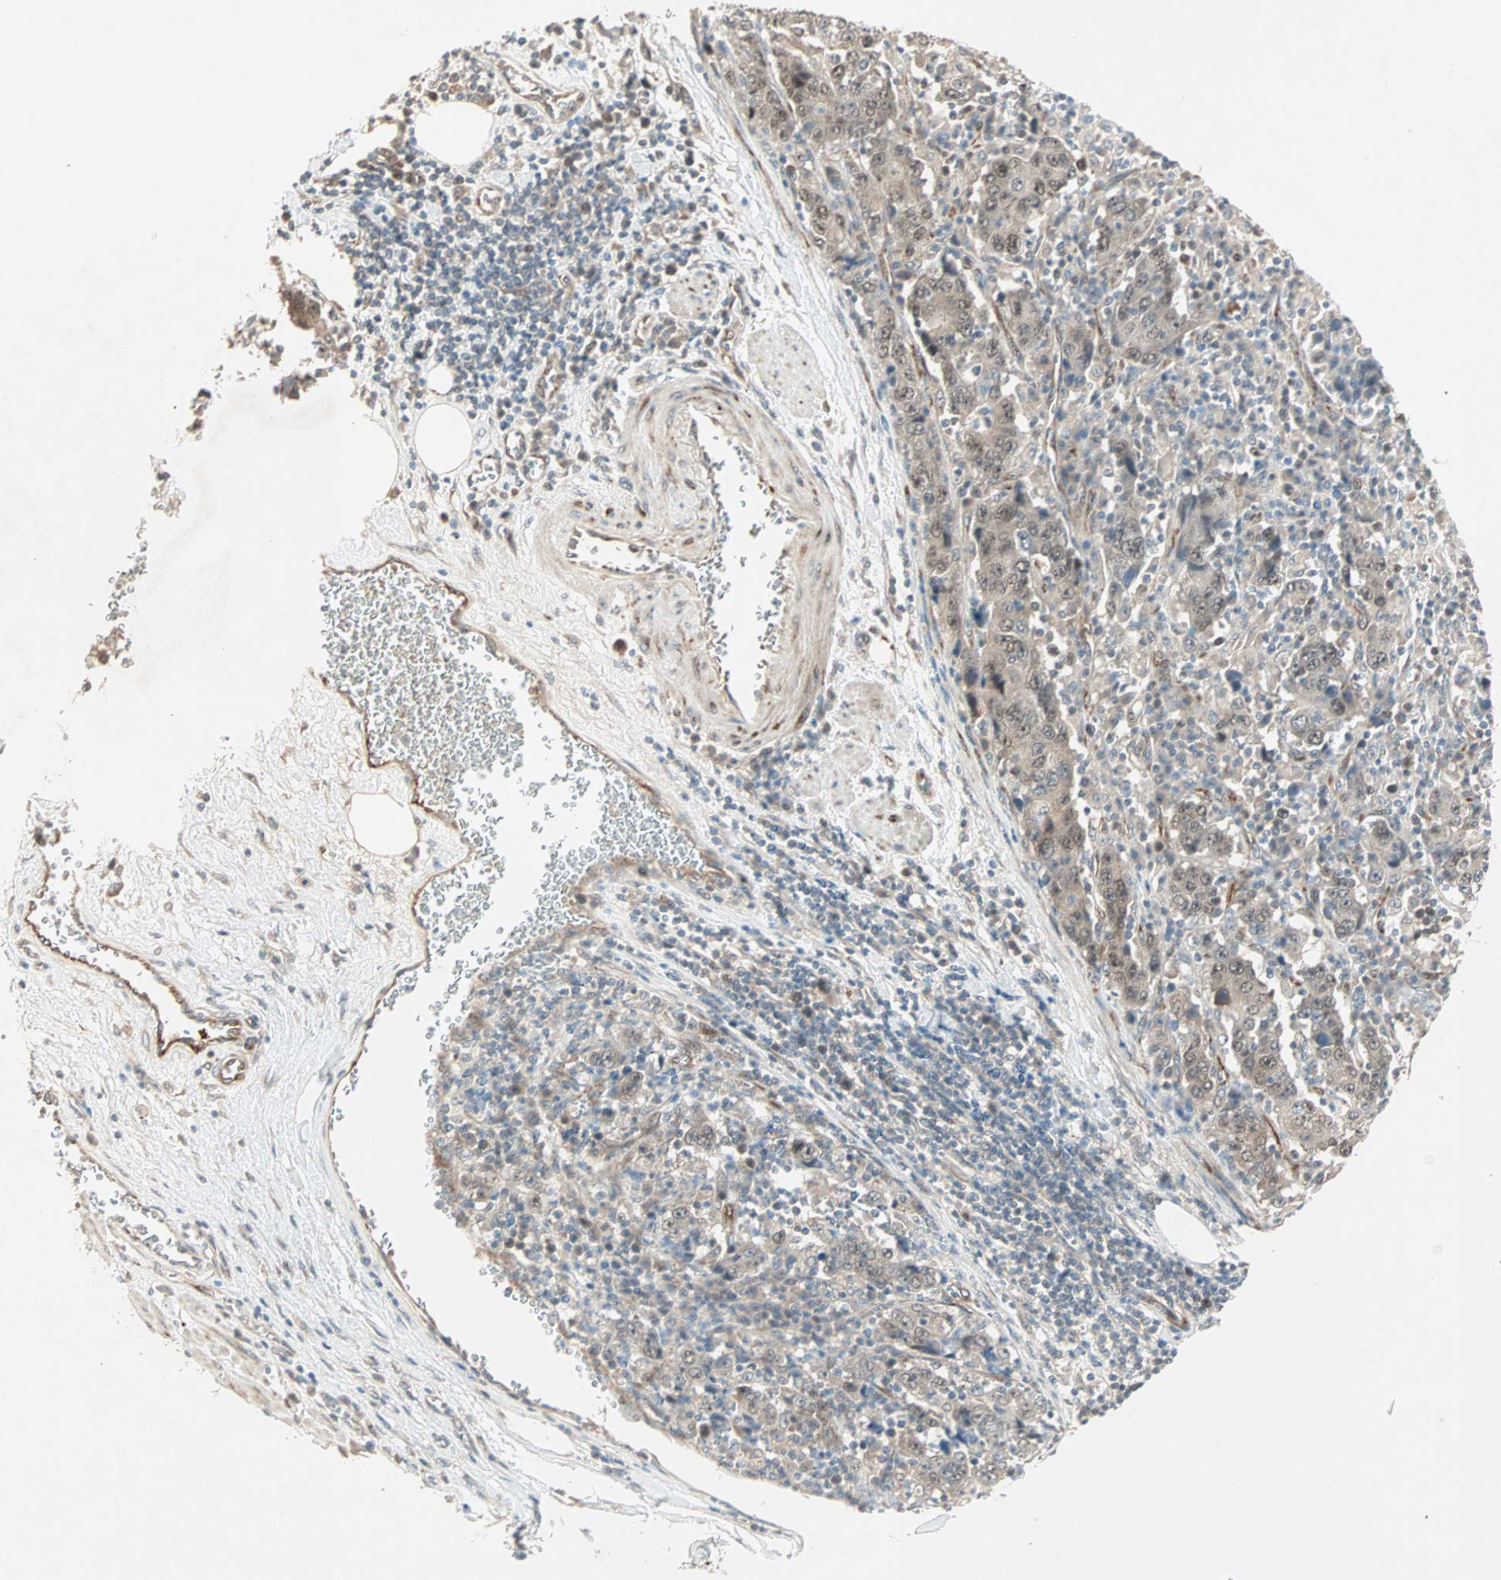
{"staining": {"intensity": "moderate", "quantity": ">75%", "location": "cytoplasmic/membranous,nuclear"}, "tissue": "stomach cancer", "cell_type": "Tumor cells", "image_type": "cancer", "snomed": [{"axis": "morphology", "description": "Normal tissue, NOS"}, {"axis": "morphology", "description": "Adenocarcinoma, NOS"}, {"axis": "topography", "description": "Stomach, upper"}, {"axis": "topography", "description": "Stomach"}], "caption": "A medium amount of moderate cytoplasmic/membranous and nuclear positivity is appreciated in about >75% of tumor cells in stomach adenocarcinoma tissue.", "gene": "ZNF37A", "patient": {"sex": "male", "age": 59}}